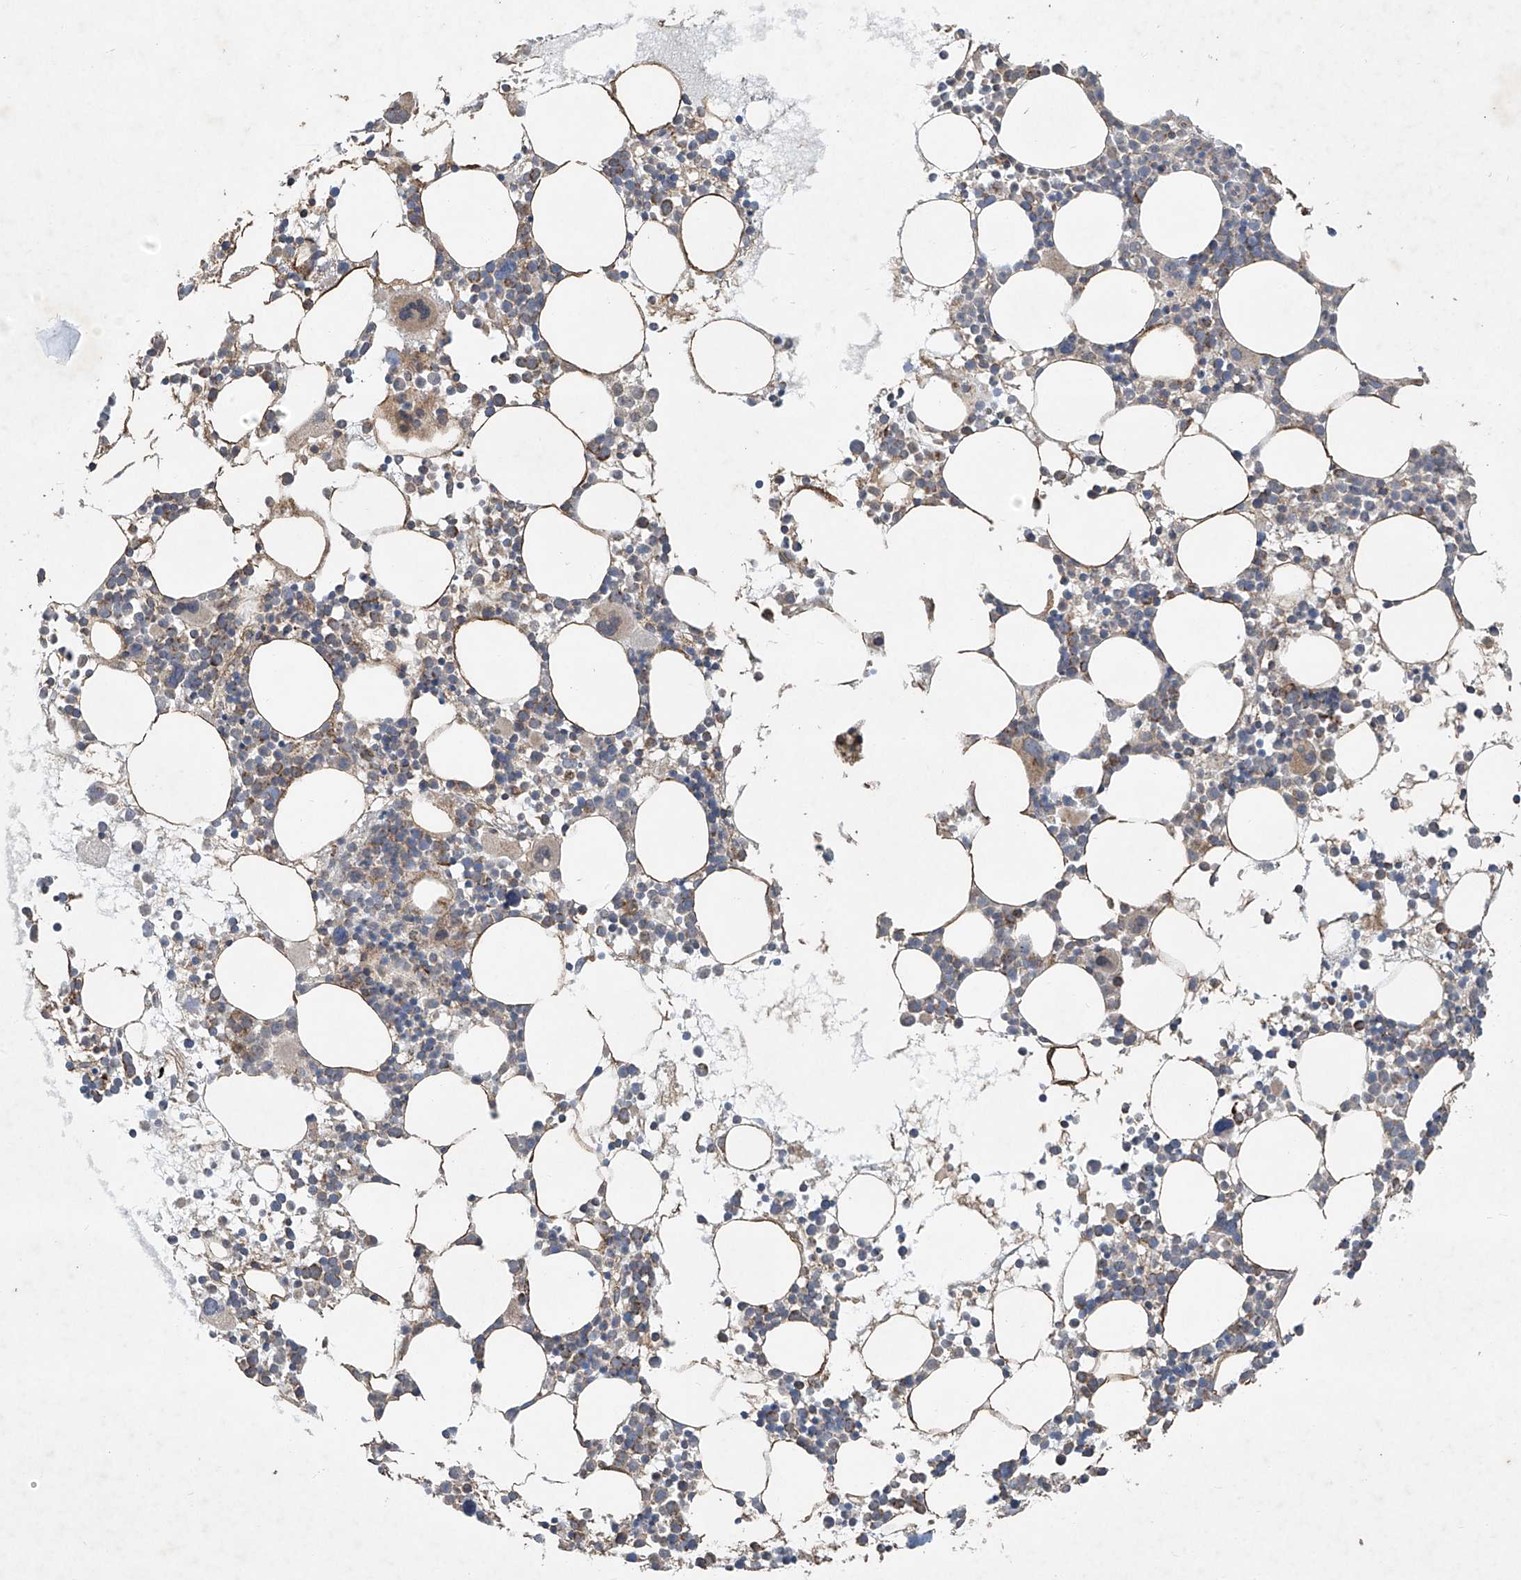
{"staining": {"intensity": "moderate", "quantity": "<25%", "location": "cytoplasmic/membranous"}, "tissue": "bone marrow", "cell_type": "Hematopoietic cells", "image_type": "normal", "snomed": [{"axis": "morphology", "description": "Normal tissue, NOS"}, {"axis": "topography", "description": "Bone marrow"}], "caption": "Immunohistochemistry (IHC) micrograph of unremarkable bone marrow stained for a protein (brown), which exhibits low levels of moderate cytoplasmic/membranous positivity in about <25% of hematopoietic cells.", "gene": "UQCC1", "patient": {"sex": "female", "age": 62}}